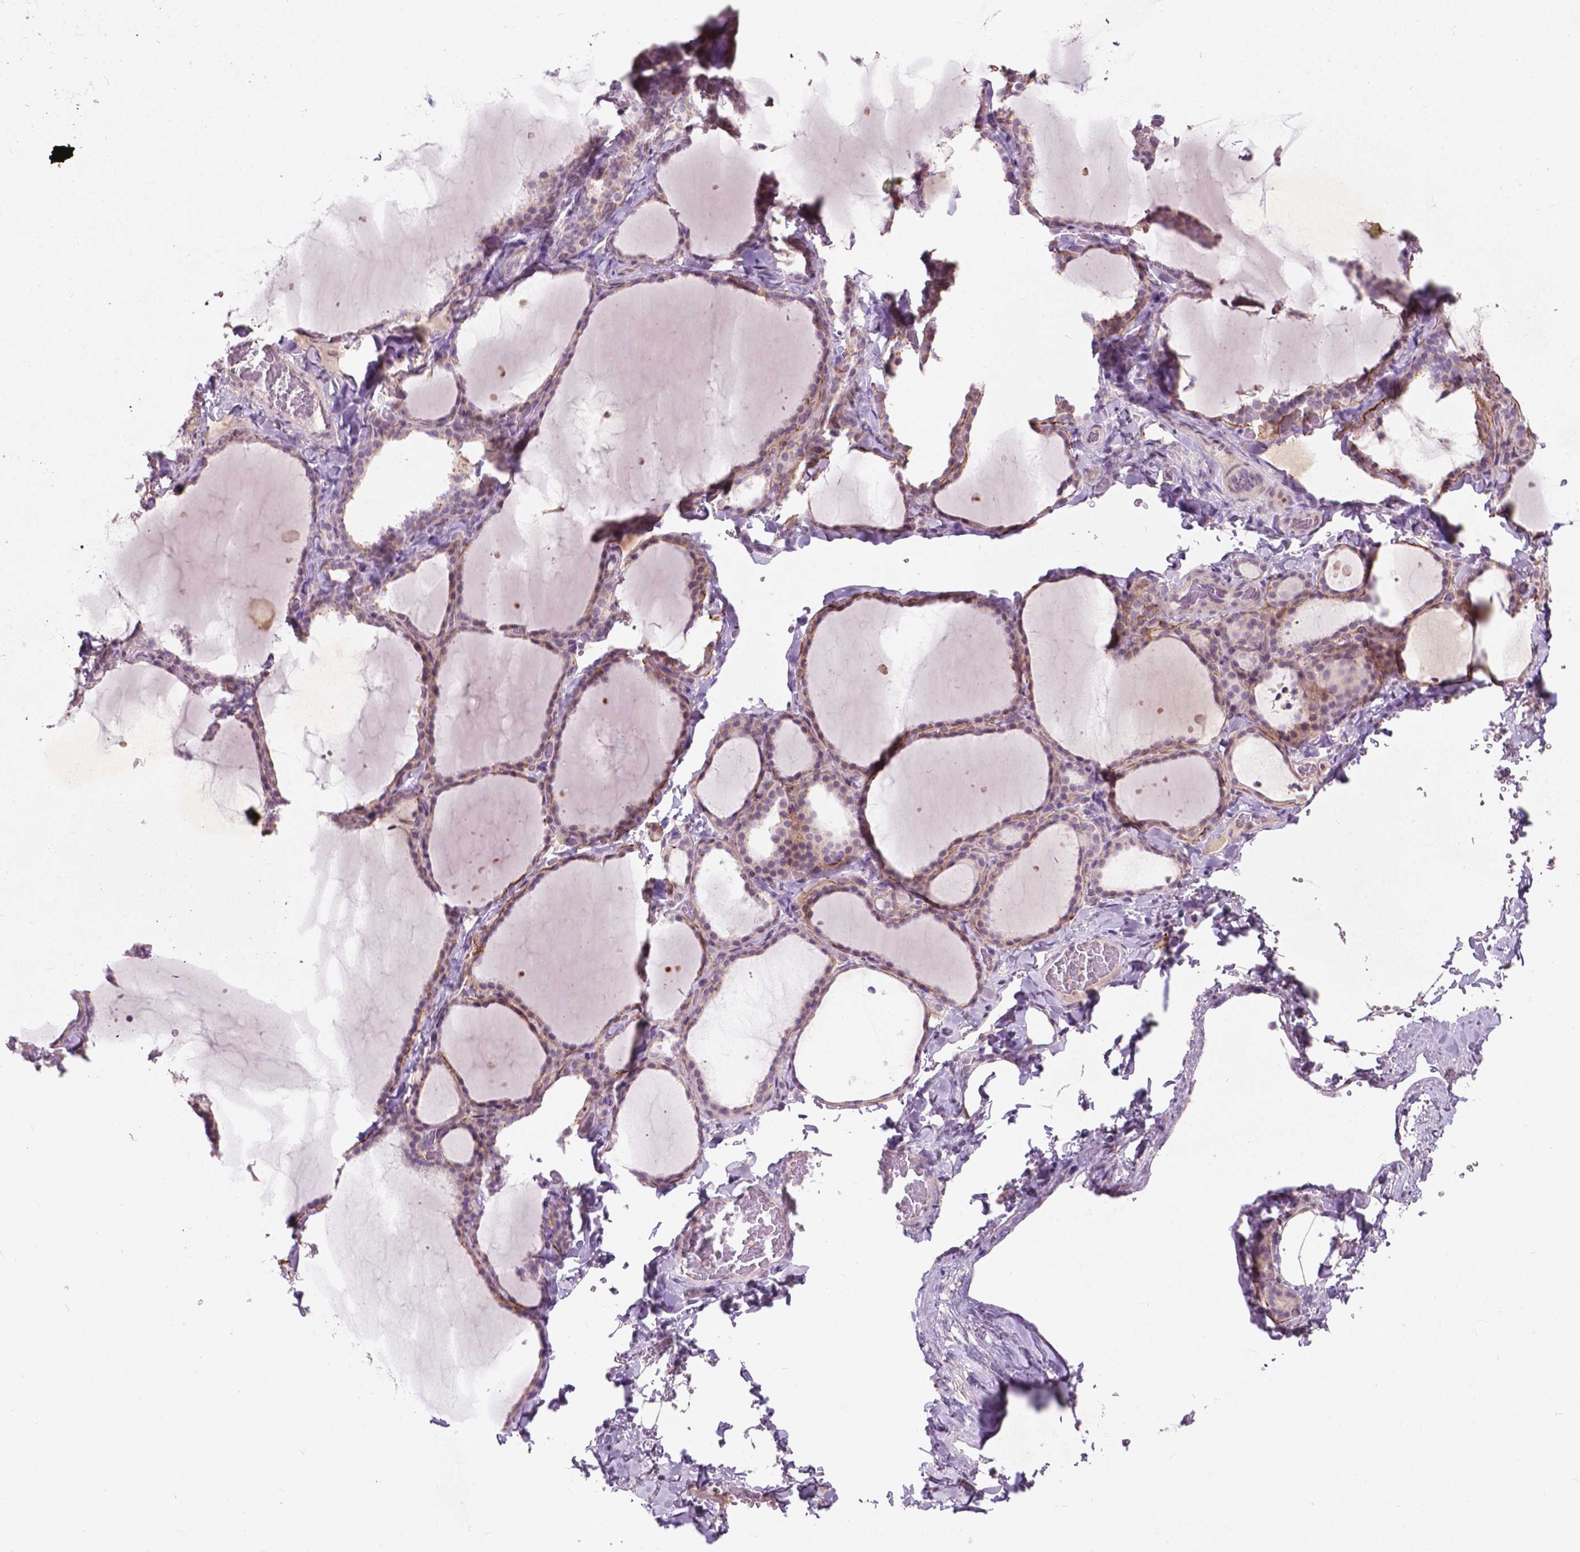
{"staining": {"intensity": "moderate", "quantity": "<25%", "location": "cytoplasmic/membranous"}, "tissue": "thyroid gland", "cell_type": "Glandular cells", "image_type": "normal", "snomed": [{"axis": "morphology", "description": "Normal tissue, NOS"}, {"axis": "topography", "description": "Thyroid gland"}], "caption": "Moderate cytoplasmic/membranous expression for a protein is present in approximately <25% of glandular cells of benign thyroid gland using IHC.", "gene": "GPR37", "patient": {"sex": "female", "age": 22}}